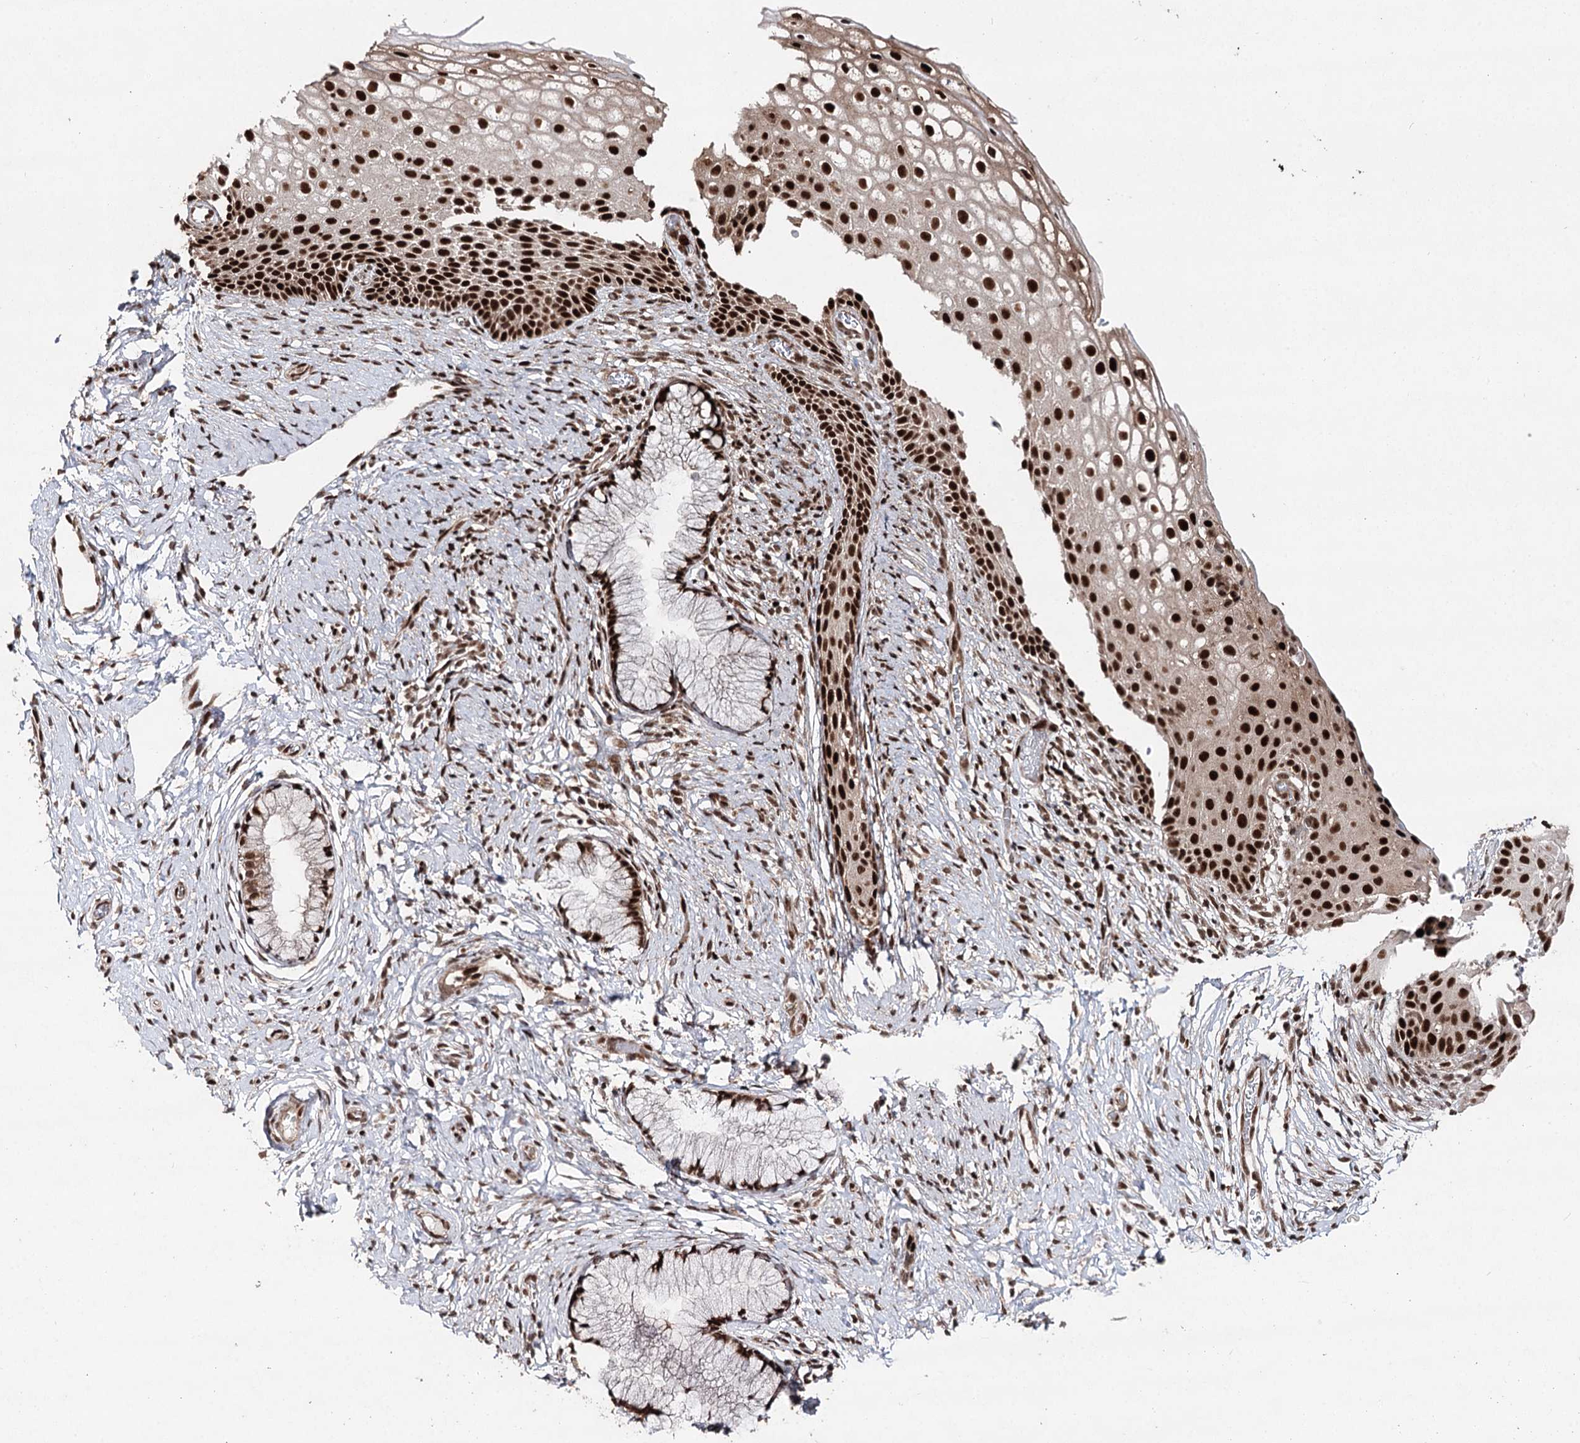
{"staining": {"intensity": "strong", "quantity": ">75%", "location": "nuclear"}, "tissue": "cervix", "cell_type": "Glandular cells", "image_type": "normal", "snomed": [{"axis": "morphology", "description": "Normal tissue, NOS"}, {"axis": "topography", "description": "Cervix"}], "caption": "The micrograph reveals staining of benign cervix, revealing strong nuclear protein staining (brown color) within glandular cells. (DAB IHC, brown staining for protein, blue staining for nuclei).", "gene": "PDCD4", "patient": {"sex": "female", "age": 33}}